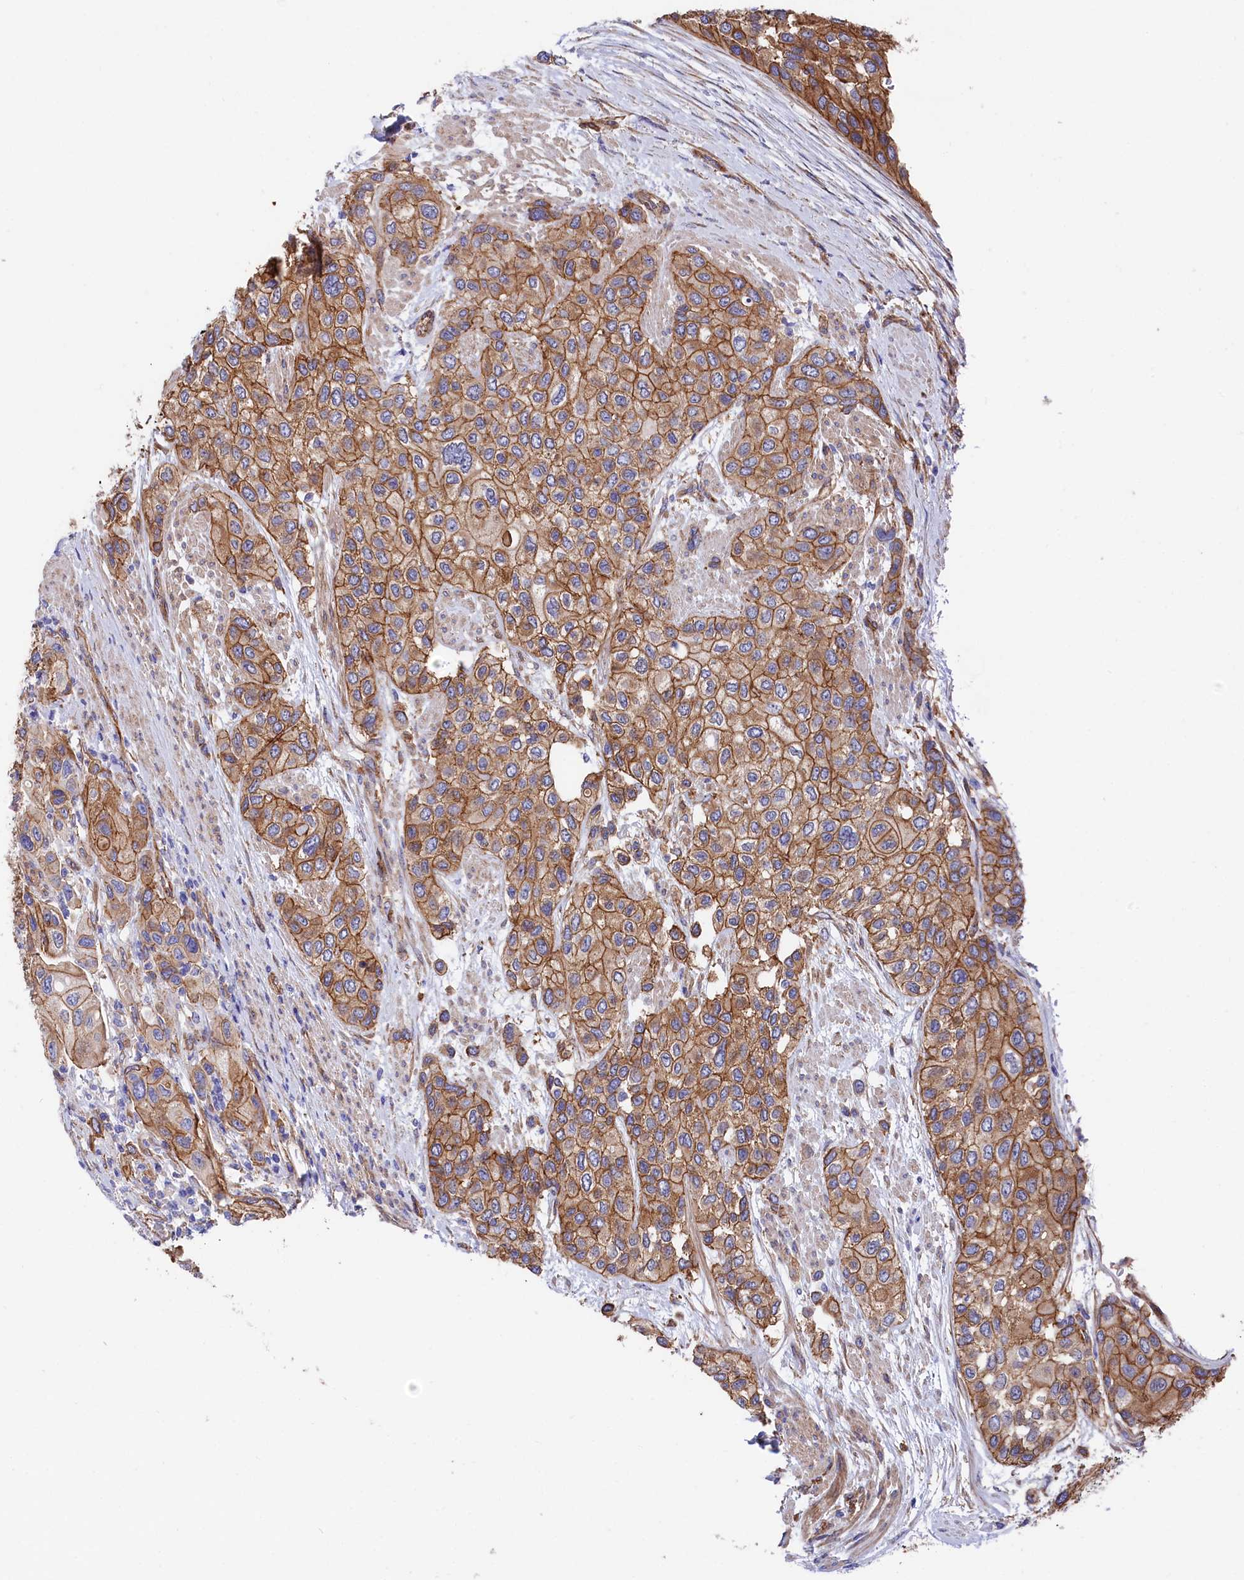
{"staining": {"intensity": "moderate", "quantity": ">75%", "location": "cytoplasmic/membranous"}, "tissue": "urothelial cancer", "cell_type": "Tumor cells", "image_type": "cancer", "snomed": [{"axis": "morphology", "description": "Normal tissue, NOS"}, {"axis": "morphology", "description": "Urothelial carcinoma, High grade"}, {"axis": "topography", "description": "Vascular tissue"}, {"axis": "topography", "description": "Urinary bladder"}], "caption": "Urothelial carcinoma (high-grade) stained with immunohistochemistry demonstrates moderate cytoplasmic/membranous expression in approximately >75% of tumor cells.", "gene": "TNKS1BP1", "patient": {"sex": "female", "age": 56}}